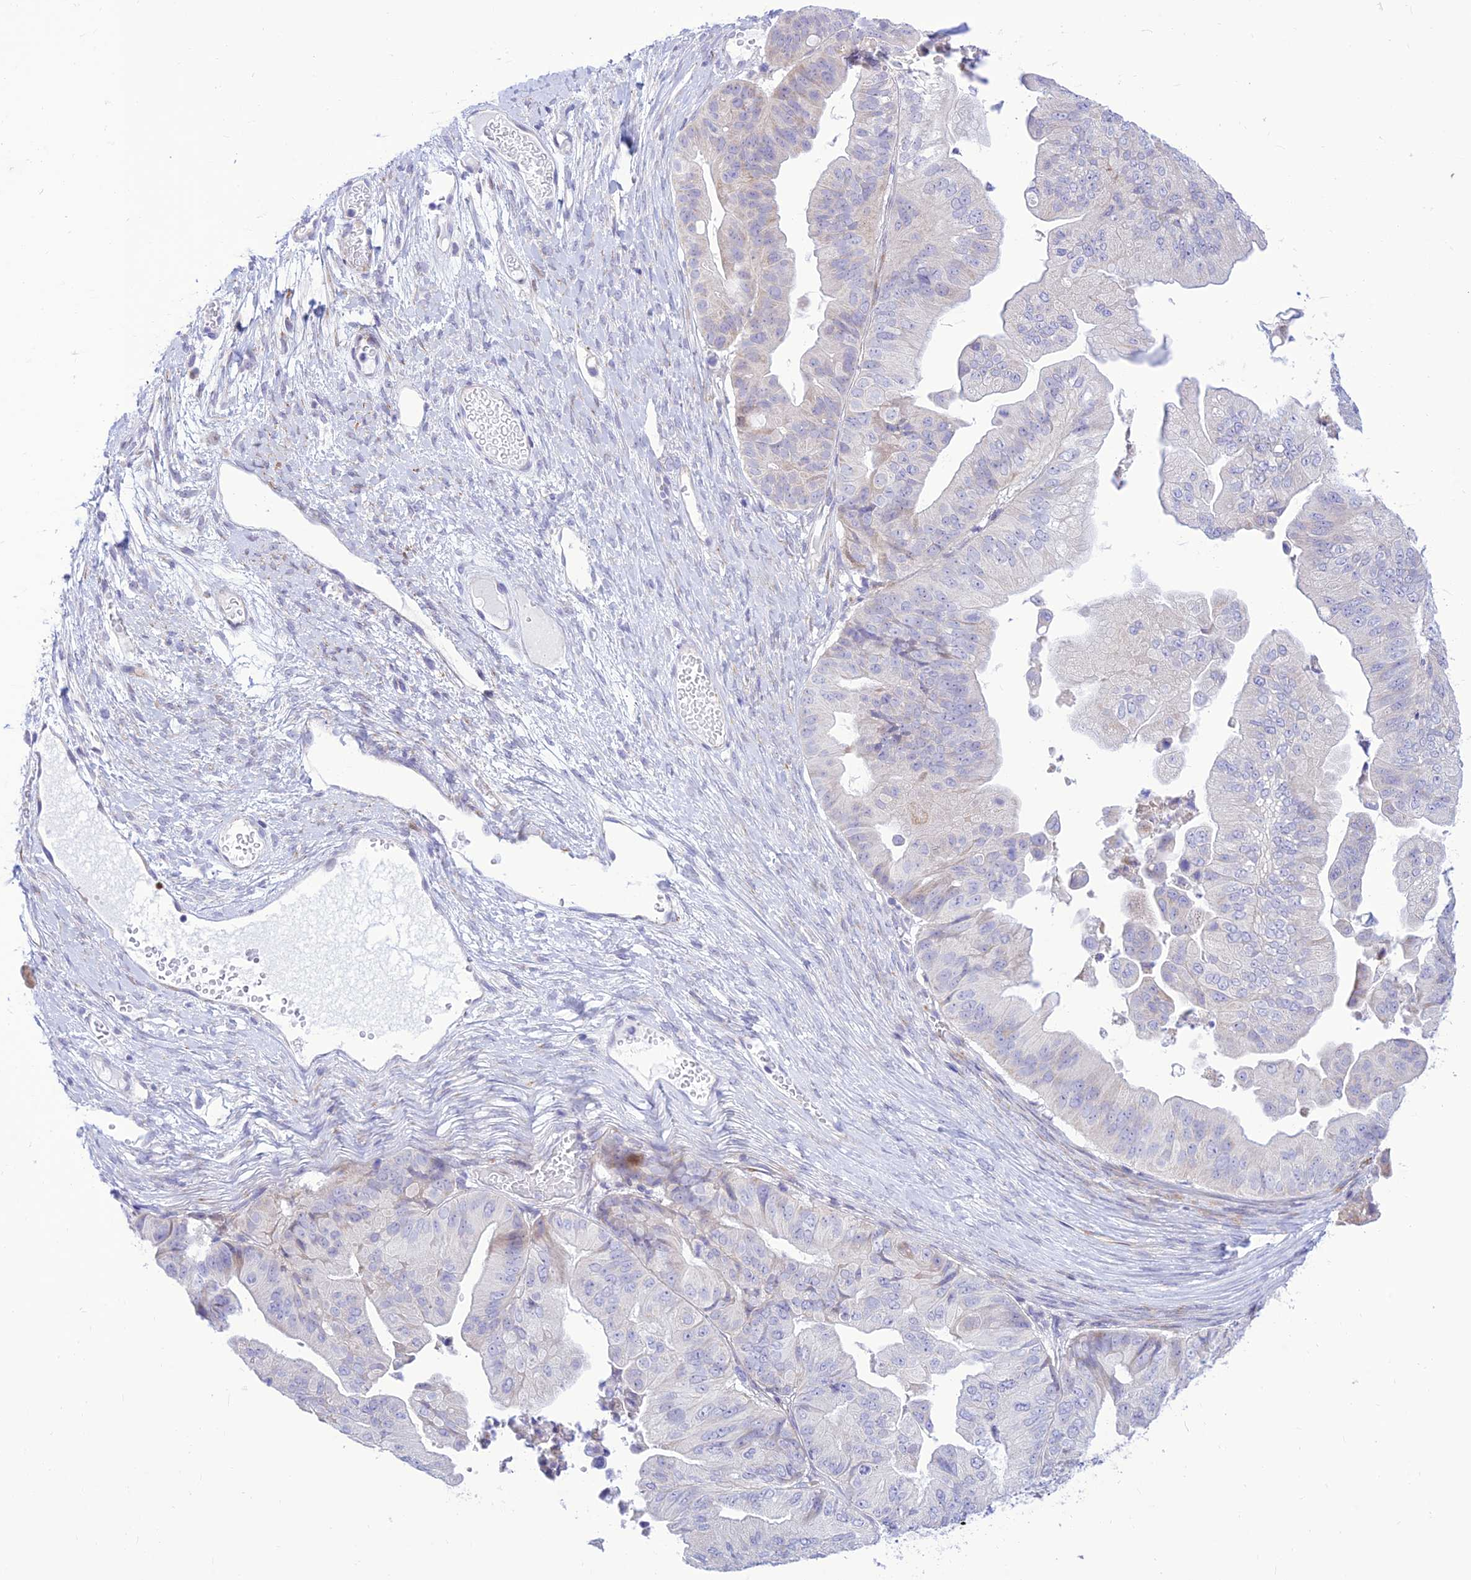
{"staining": {"intensity": "negative", "quantity": "none", "location": "none"}, "tissue": "ovarian cancer", "cell_type": "Tumor cells", "image_type": "cancer", "snomed": [{"axis": "morphology", "description": "Cystadenocarcinoma, mucinous, NOS"}, {"axis": "topography", "description": "Ovary"}], "caption": "This histopathology image is of ovarian cancer (mucinous cystadenocarcinoma) stained with immunohistochemistry to label a protein in brown with the nuclei are counter-stained blue. There is no expression in tumor cells.", "gene": "FAM186B", "patient": {"sex": "female", "age": 61}}